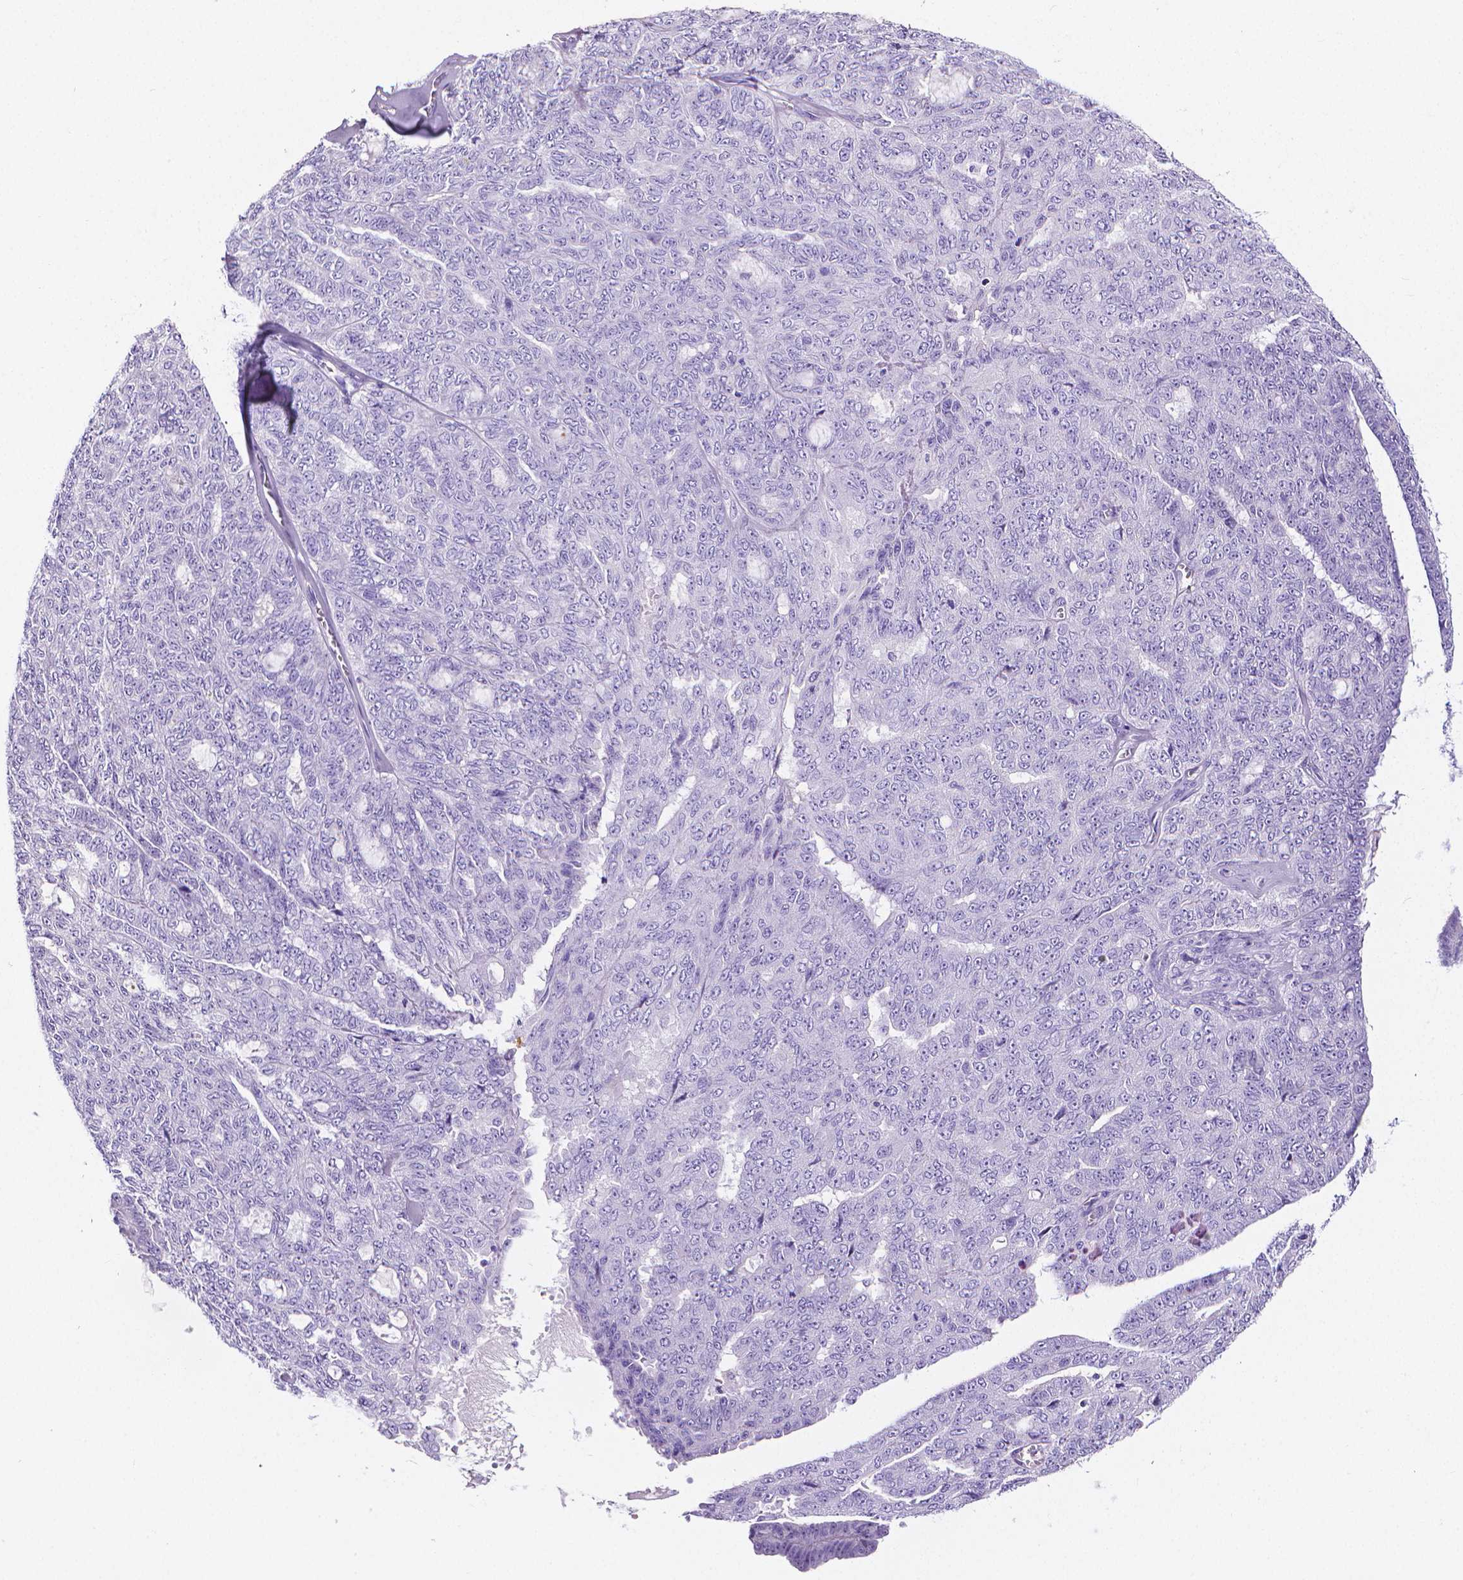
{"staining": {"intensity": "negative", "quantity": "none", "location": "none"}, "tissue": "ovarian cancer", "cell_type": "Tumor cells", "image_type": "cancer", "snomed": [{"axis": "morphology", "description": "Cystadenocarcinoma, serous, NOS"}, {"axis": "topography", "description": "Ovary"}], "caption": "A micrograph of ovarian cancer stained for a protein demonstrates no brown staining in tumor cells.", "gene": "MMP9", "patient": {"sex": "female", "age": 71}}